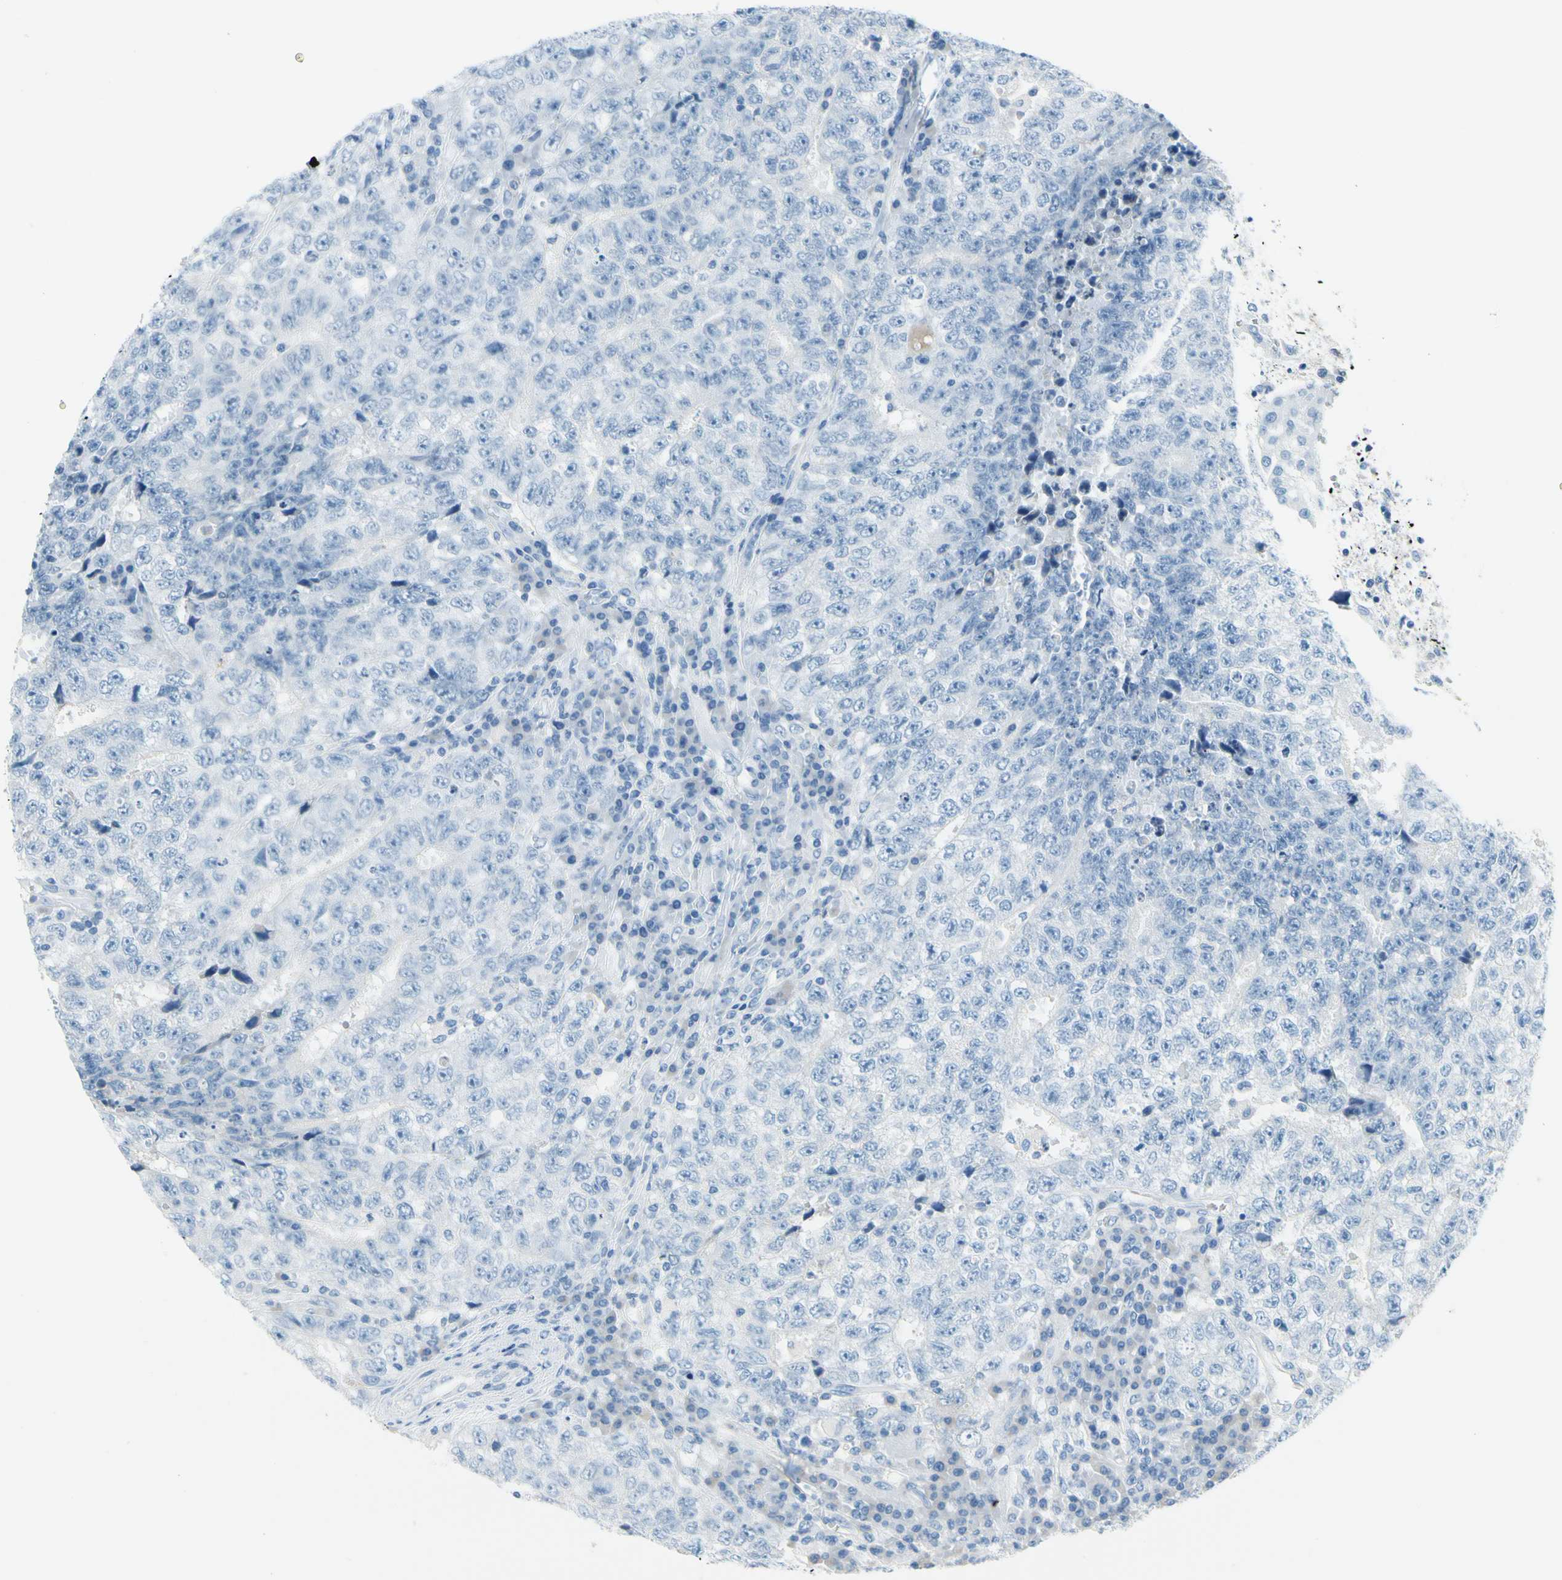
{"staining": {"intensity": "negative", "quantity": "none", "location": "none"}, "tissue": "testis cancer", "cell_type": "Tumor cells", "image_type": "cancer", "snomed": [{"axis": "morphology", "description": "Necrosis, NOS"}, {"axis": "morphology", "description": "Carcinoma, Embryonal, NOS"}, {"axis": "topography", "description": "Testis"}], "caption": "Testis cancer stained for a protein using IHC exhibits no expression tumor cells.", "gene": "CNDP1", "patient": {"sex": "male", "age": 19}}